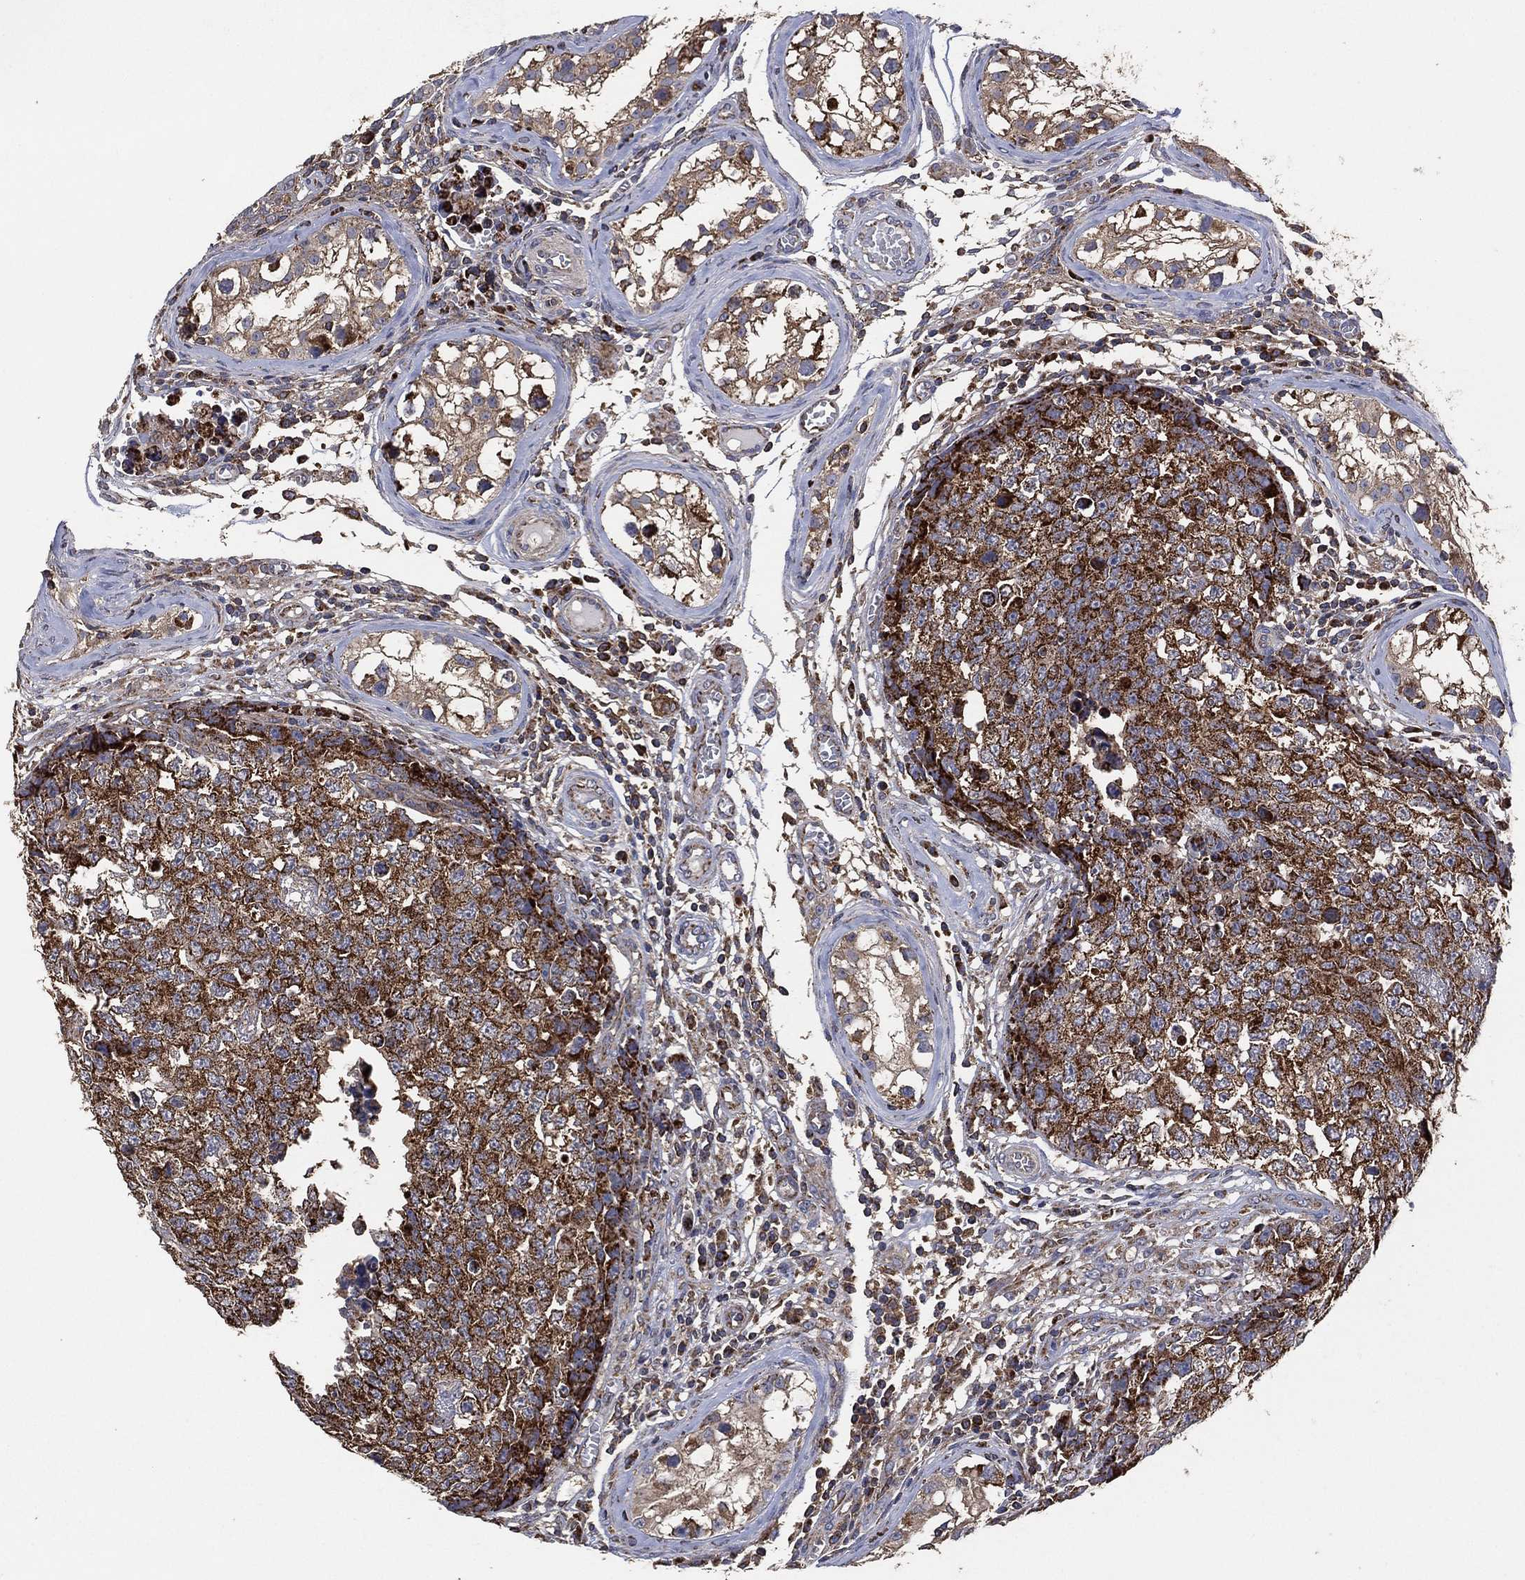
{"staining": {"intensity": "strong", "quantity": "25%-75%", "location": "cytoplasmic/membranous"}, "tissue": "testis cancer", "cell_type": "Tumor cells", "image_type": "cancer", "snomed": [{"axis": "morphology", "description": "Carcinoma, Embryonal, NOS"}, {"axis": "topography", "description": "Testis"}], "caption": "Tumor cells exhibit strong cytoplasmic/membranous staining in about 25%-75% of cells in testis cancer.", "gene": "LIMD1", "patient": {"sex": "male", "age": 23}}